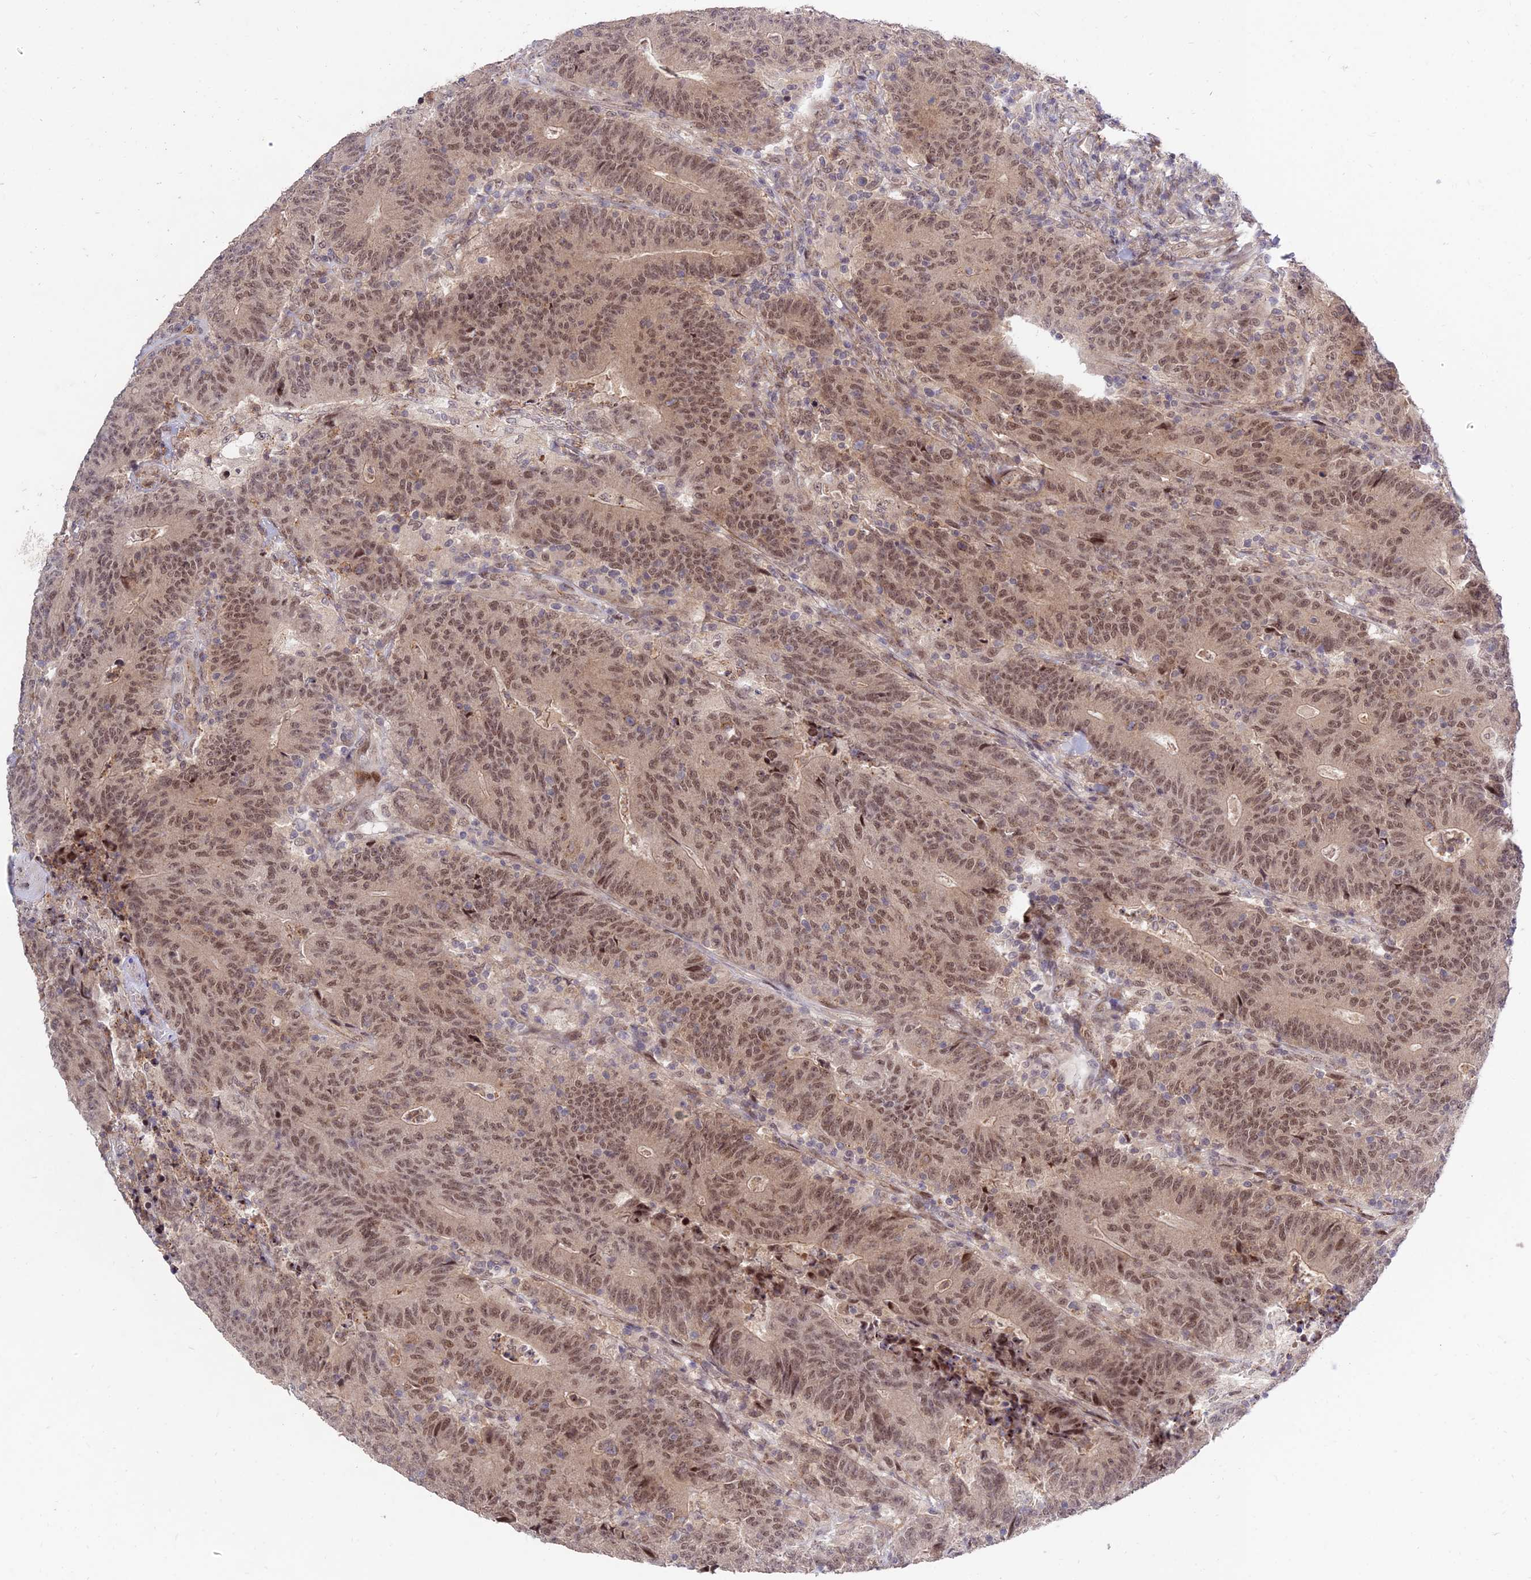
{"staining": {"intensity": "moderate", "quantity": ">75%", "location": "nuclear"}, "tissue": "colorectal cancer", "cell_type": "Tumor cells", "image_type": "cancer", "snomed": [{"axis": "morphology", "description": "Adenocarcinoma, NOS"}, {"axis": "topography", "description": "Colon"}], "caption": "Protein expression by immunohistochemistry shows moderate nuclear staining in about >75% of tumor cells in colorectal cancer (adenocarcinoma). The protein of interest is shown in brown color, while the nuclei are stained blue.", "gene": "ZNF85", "patient": {"sex": "female", "age": 75}}